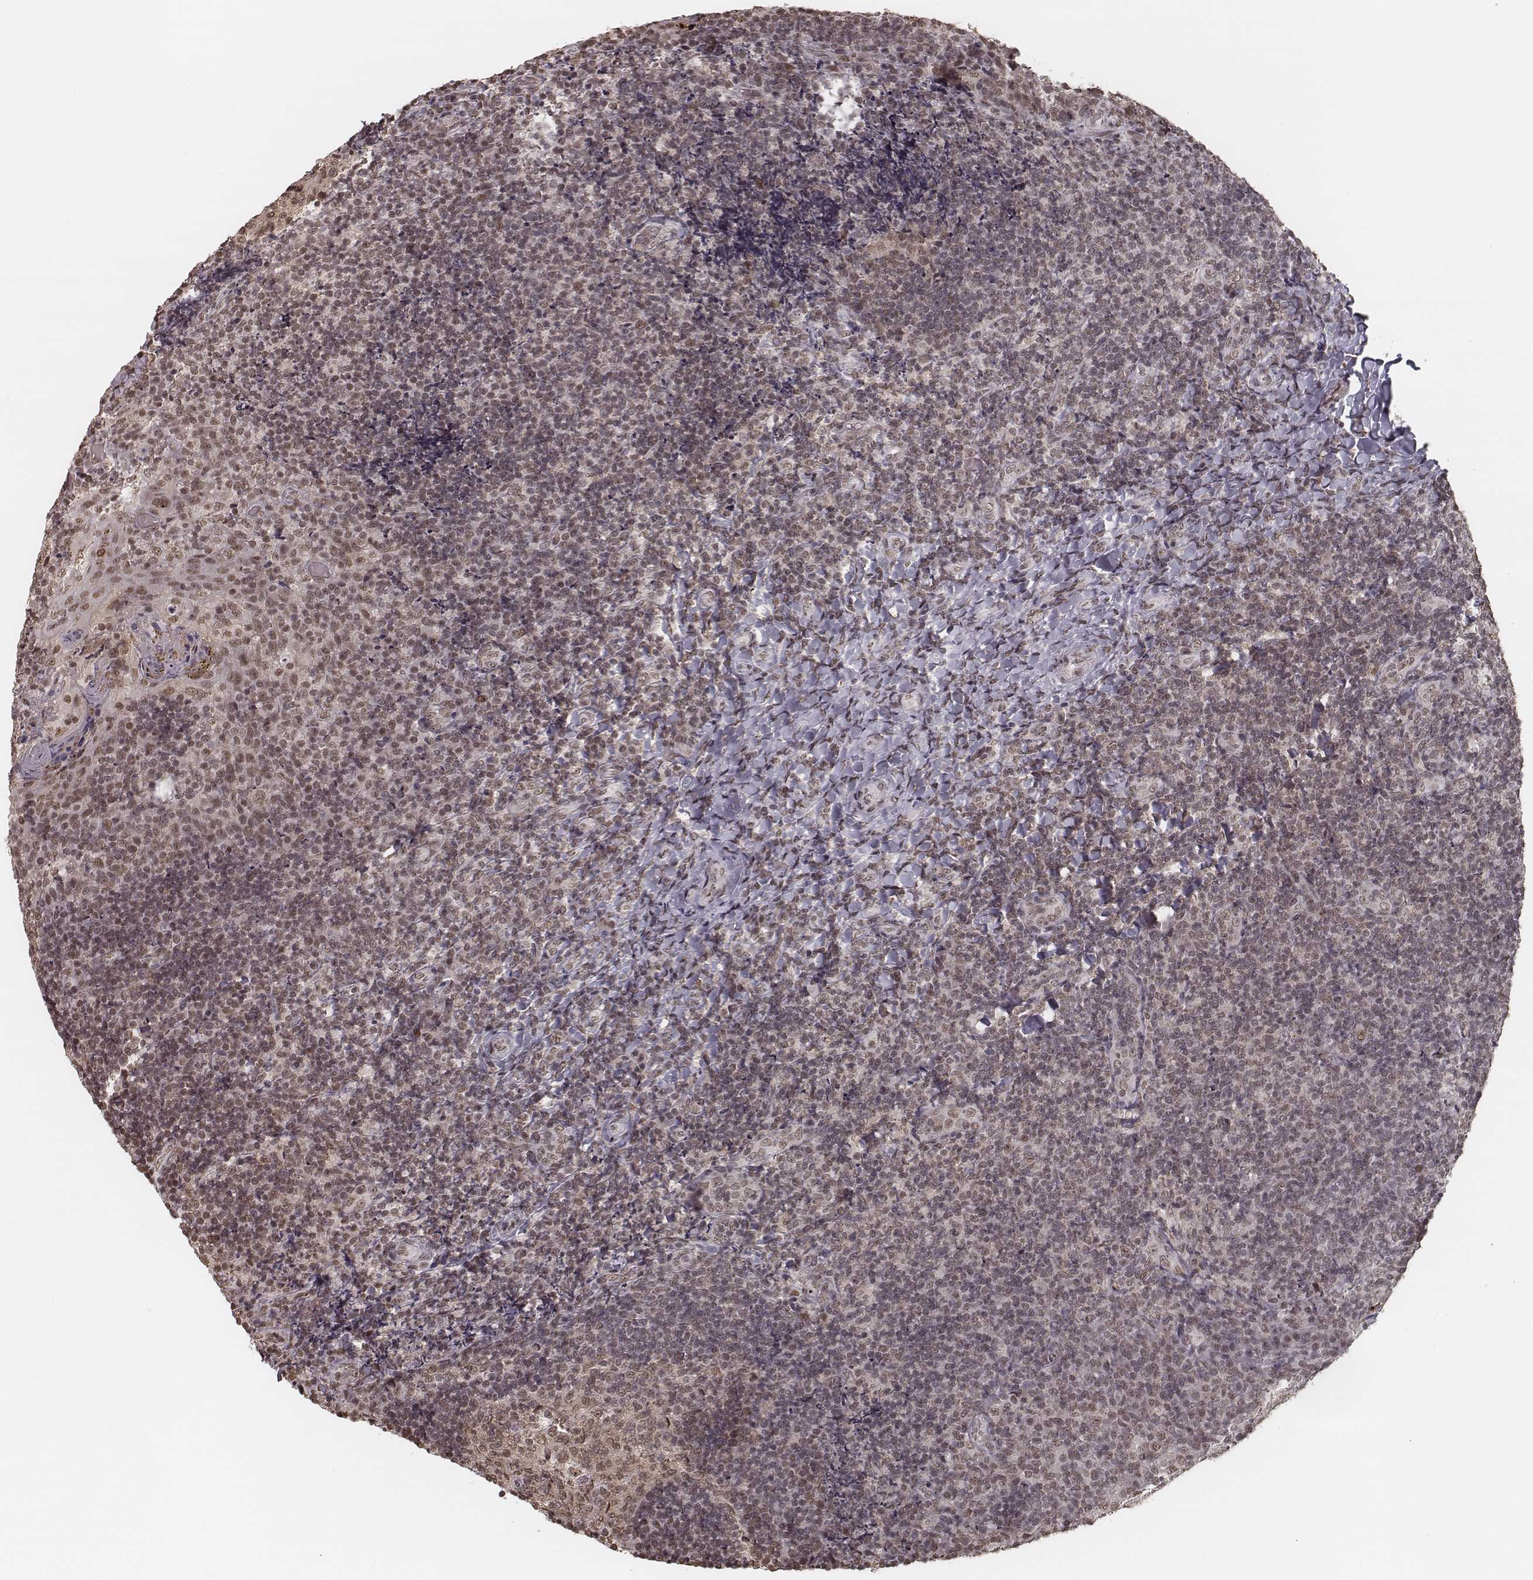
{"staining": {"intensity": "weak", "quantity": ">75%", "location": "nuclear"}, "tissue": "tonsil", "cell_type": "Germinal center cells", "image_type": "normal", "snomed": [{"axis": "morphology", "description": "Normal tissue, NOS"}, {"axis": "topography", "description": "Tonsil"}], "caption": "Weak nuclear expression for a protein is identified in approximately >75% of germinal center cells of benign tonsil using immunohistochemistry (IHC).", "gene": "HMGA2", "patient": {"sex": "female", "age": 10}}